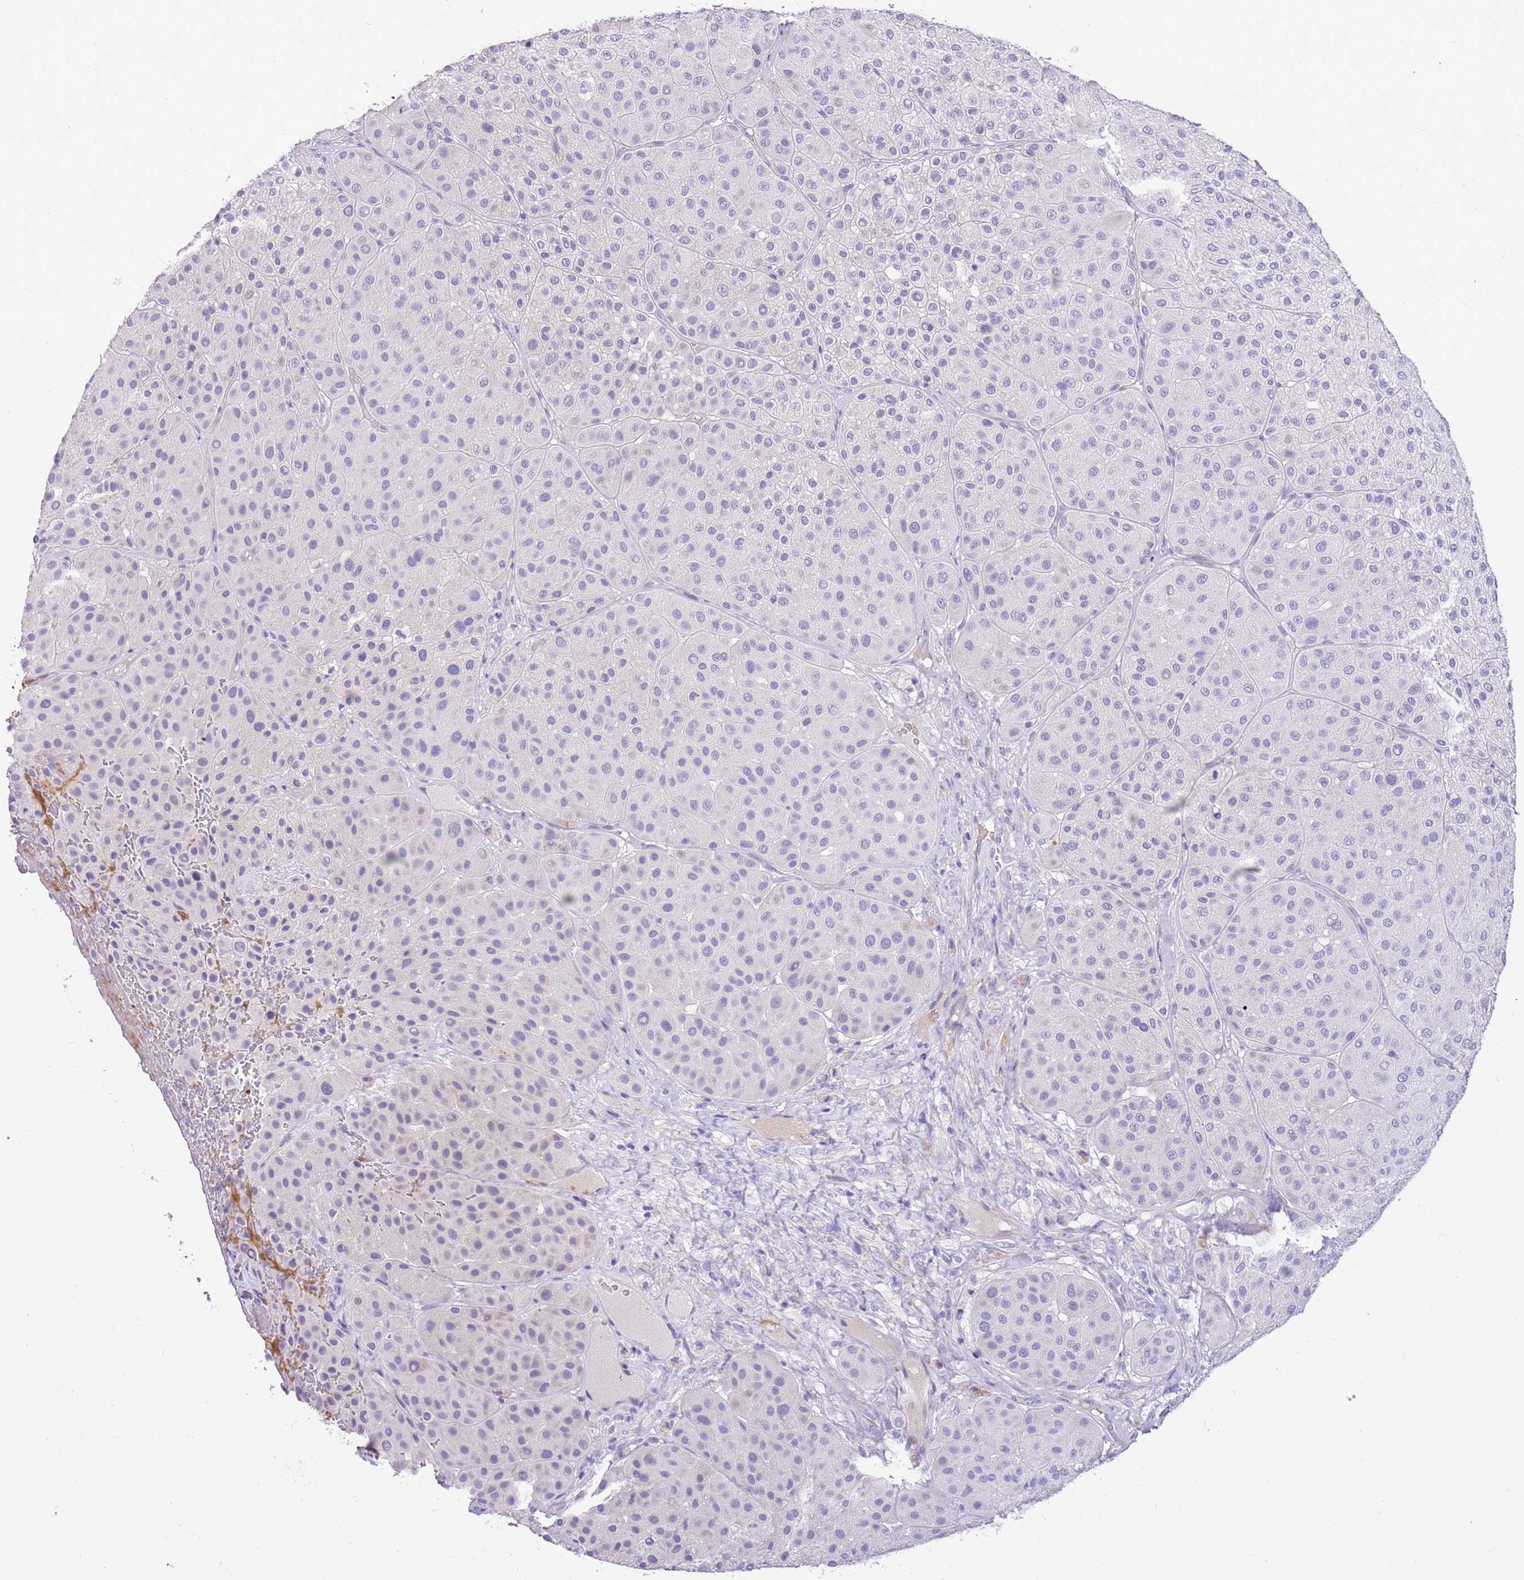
{"staining": {"intensity": "negative", "quantity": "none", "location": "none"}, "tissue": "melanoma", "cell_type": "Tumor cells", "image_type": "cancer", "snomed": [{"axis": "morphology", "description": "Malignant melanoma, Metastatic site"}, {"axis": "topography", "description": "Smooth muscle"}], "caption": "High magnification brightfield microscopy of melanoma stained with DAB (brown) and counterstained with hematoxylin (blue): tumor cells show no significant positivity. Brightfield microscopy of immunohistochemistry (IHC) stained with DAB (brown) and hematoxylin (blue), captured at high magnification.", "gene": "KBTBD3", "patient": {"sex": "male", "age": 41}}